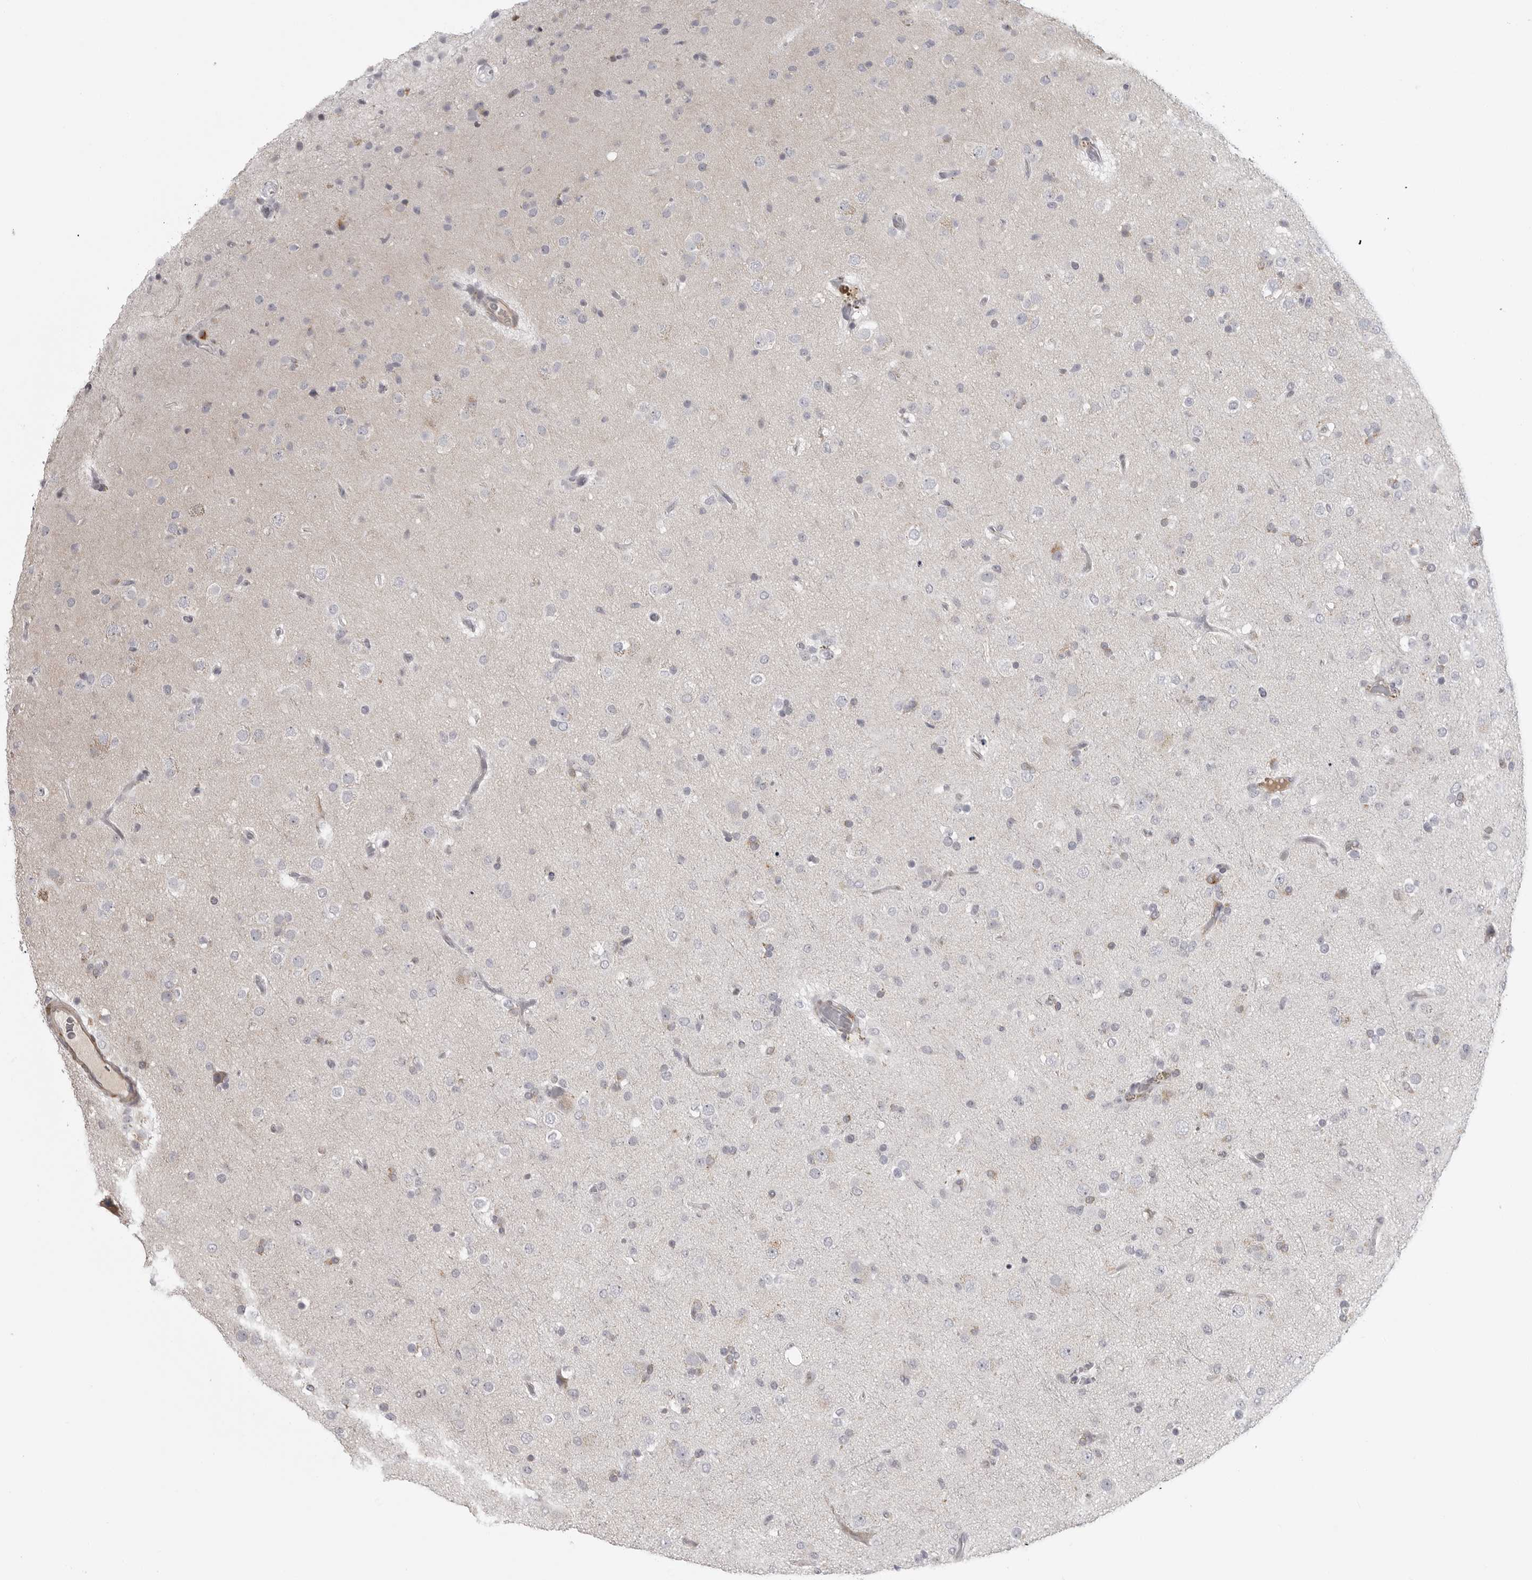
{"staining": {"intensity": "negative", "quantity": "none", "location": "none"}, "tissue": "glioma", "cell_type": "Tumor cells", "image_type": "cancer", "snomed": [{"axis": "morphology", "description": "Glioma, malignant, Low grade"}, {"axis": "topography", "description": "Brain"}], "caption": "Immunohistochemistry photomicrograph of glioma stained for a protein (brown), which exhibits no expression in tumor cells. Brightfield microscopy of immunohistochemistry (IHC) stained with DAB (3,3'-diaminobenzidine) (brown) and hematoxylin (blue), captured at high magnification.", "gene": "MAP7D1", "patient": {"sex": "male", "age": 65}}